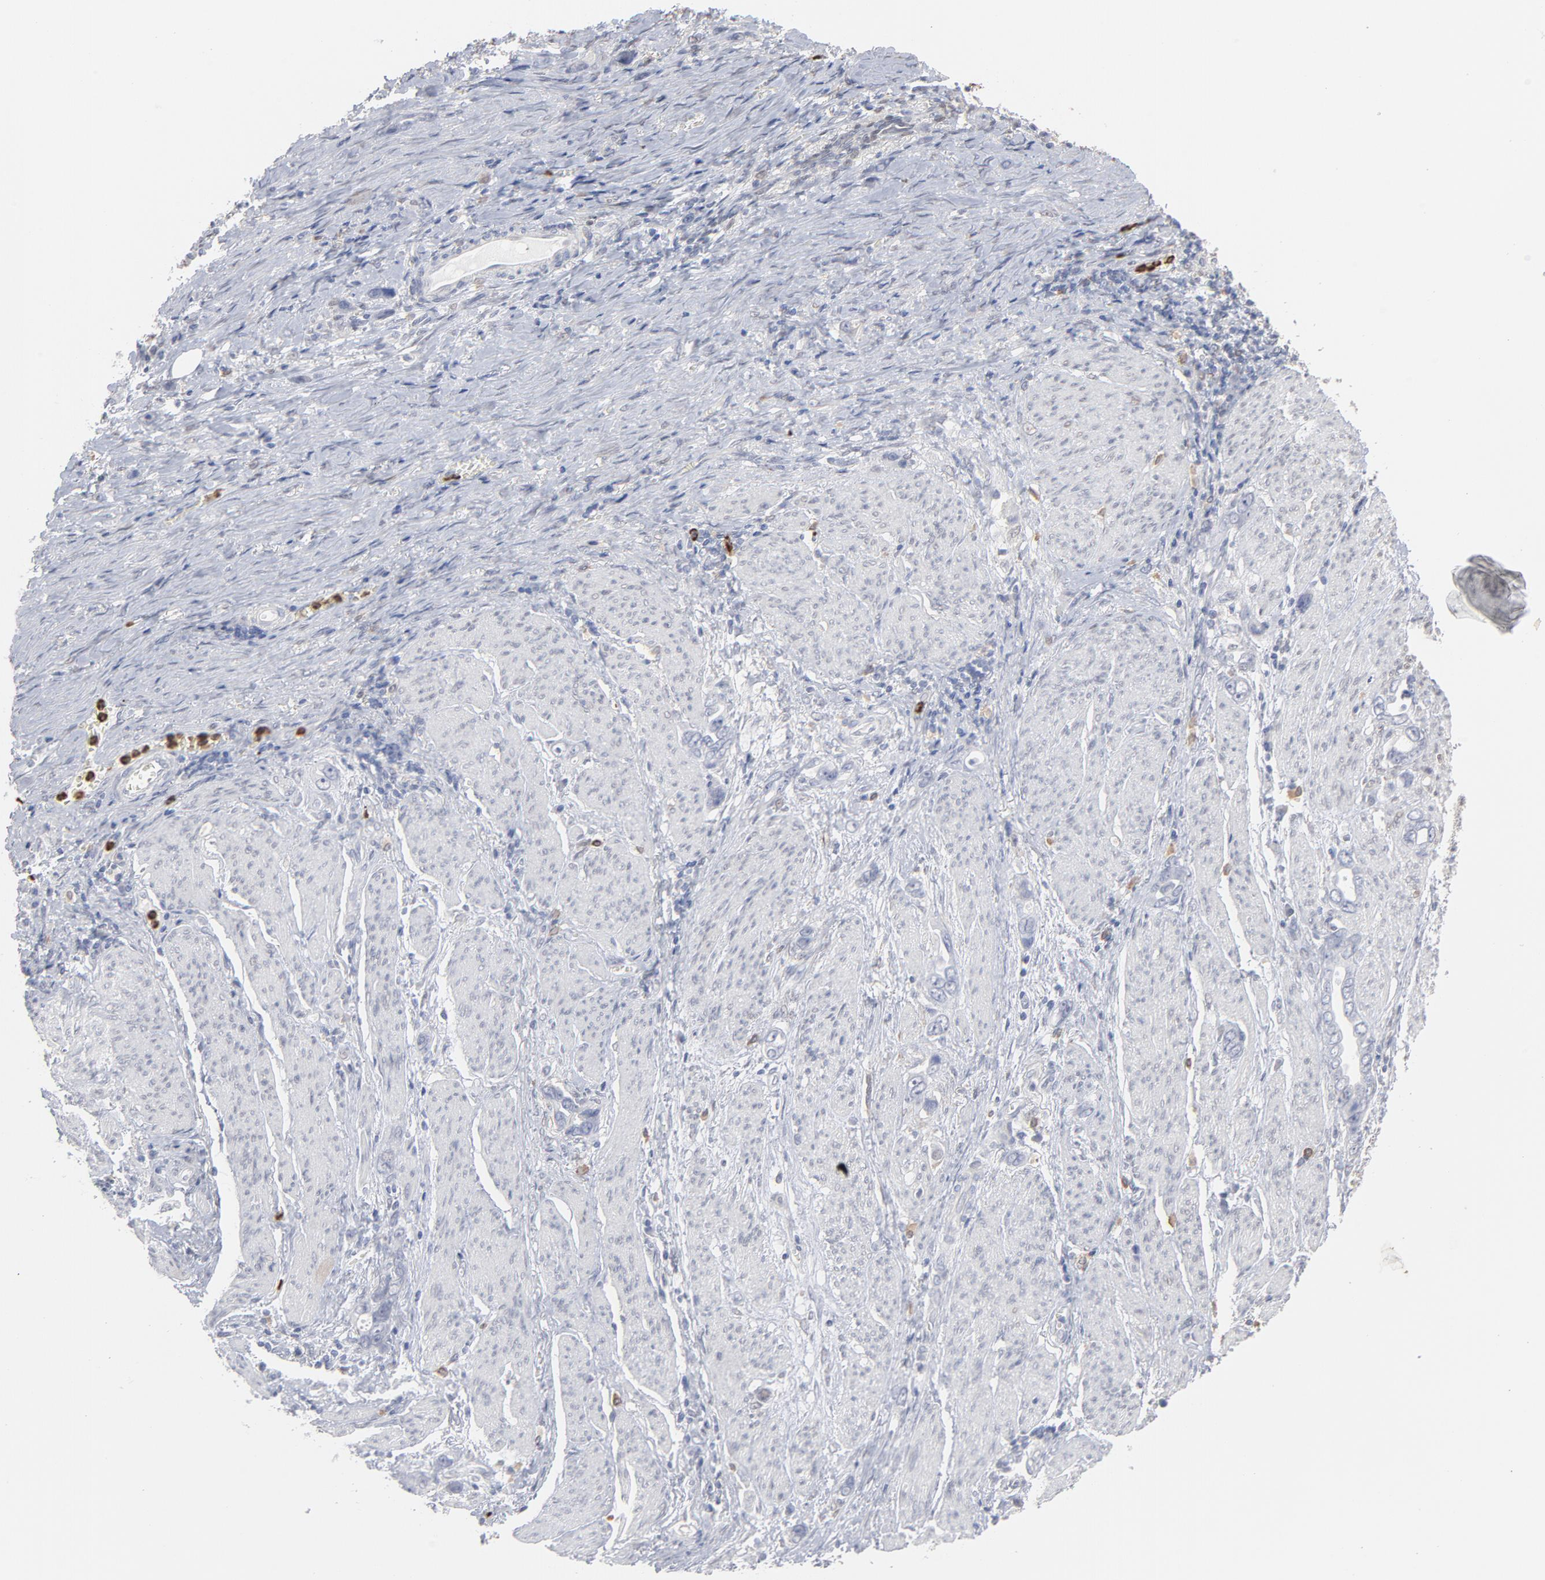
{"staining": {"intensity": "negative", "quantity": "none", "location": "none"}, "tissue": "stomach cancer", "cell_type": "Tumor cells", "image_type": "cancer", "snomed": [{"axis": "morphology", "description": "Adenocarcinoma, NOS"}, {"axis": "topography", "description": "Stomach"}], "caption": "Immunohistochemistry histopathology image of human adenocarcinoma (stomach) stained for a protein (brown), which reveals no positivity in tumor cells.", "gene": "PNMA1", "patient": {"sex": "male", "age": 78}}